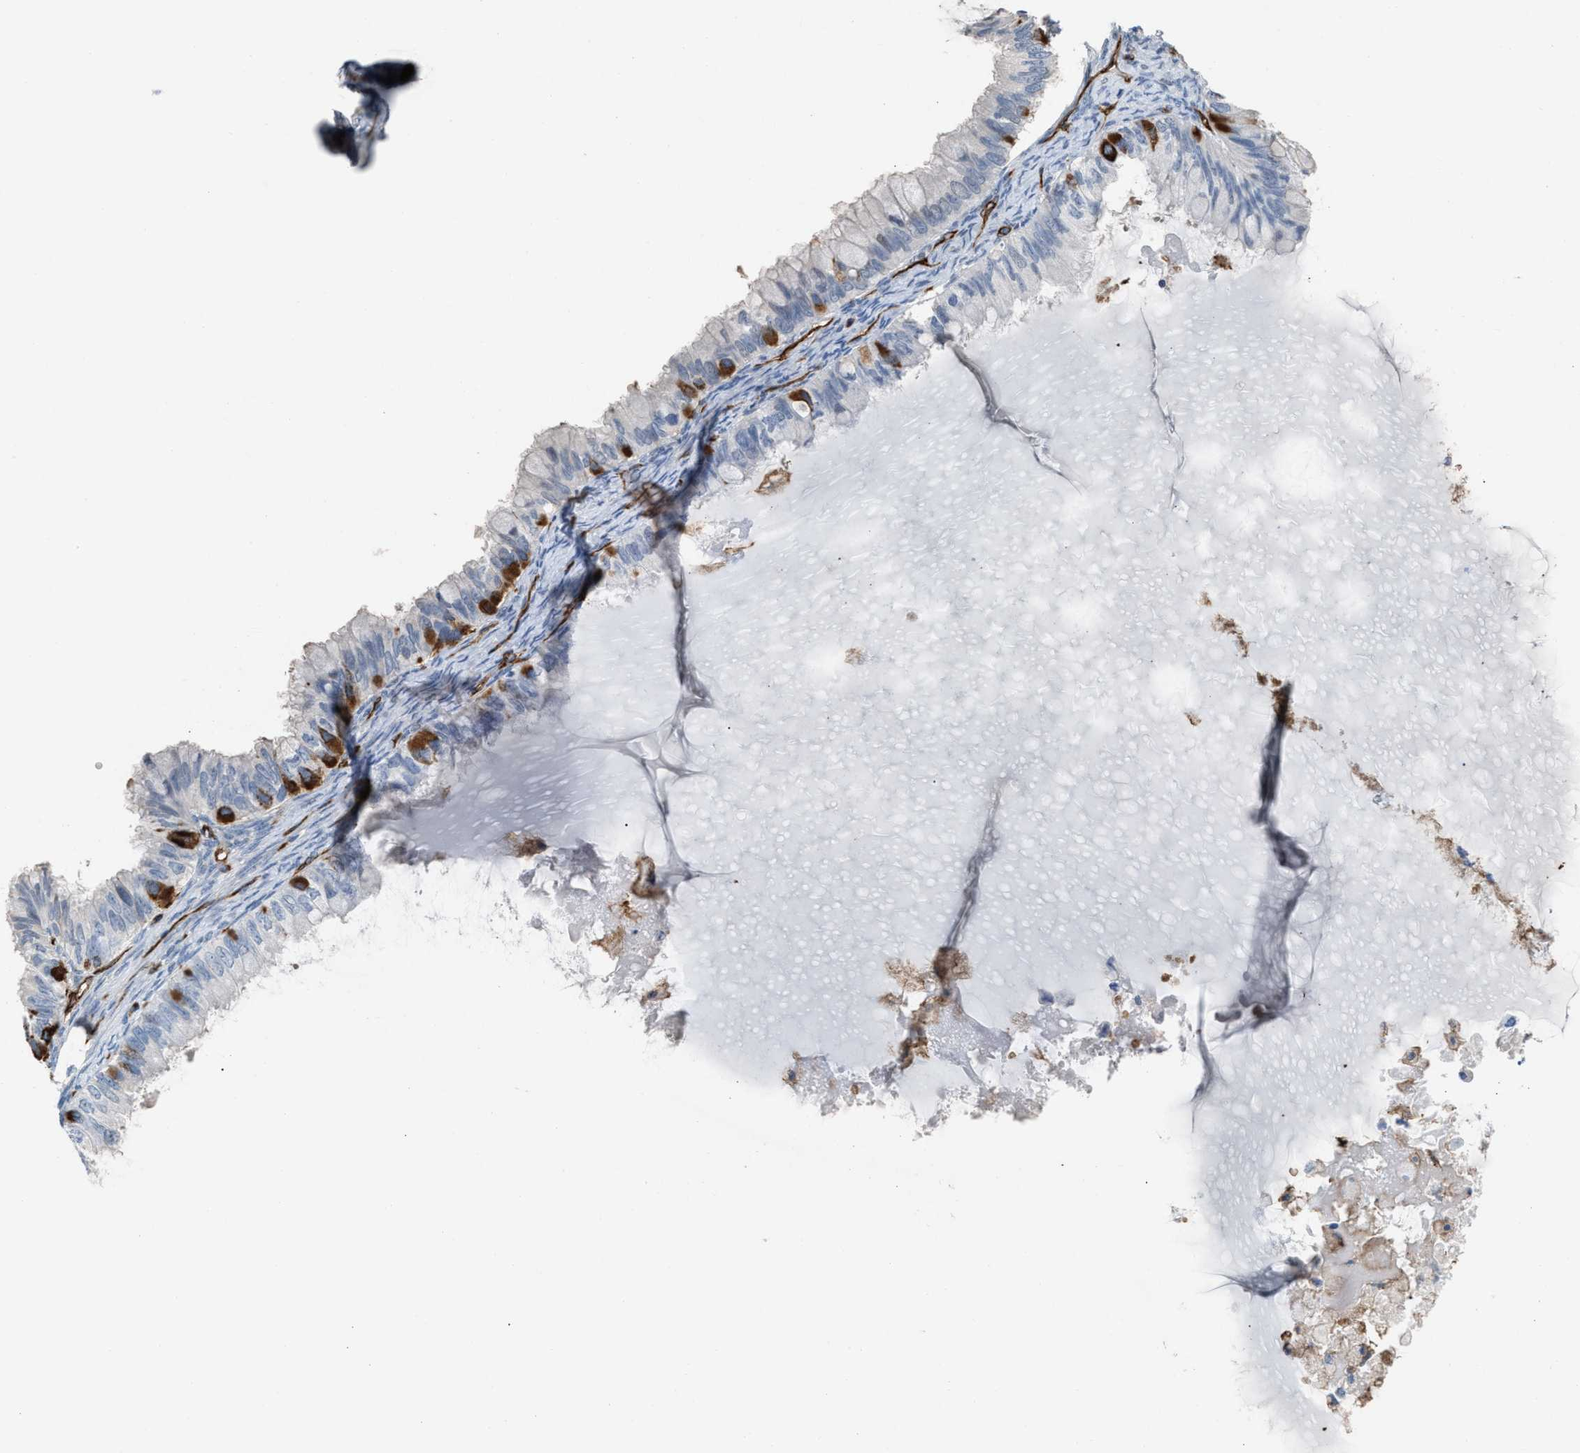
{"staining": {"intensity": "strong", "quantity": "<25%", "location": "cytoplasmic/membranous"}, "tissue": "ovarian cancer", "cell_type": "Tumor cells", "image_type": "cancer", "snomed": [{"axis": "morphology", "description": "Cystadenocarcinoma, mucinous, NOS"}, {"axis": "topography", "description": "Ovary"}], "caption": "Protein staining shows strong cytoplasmic/membranous staining in about <25% of tumor cells in ovarian cancer (mucinous cystadenocarcinoma).", "gene": "DYSF", "patient": {"sex": "female", "age": 80}}